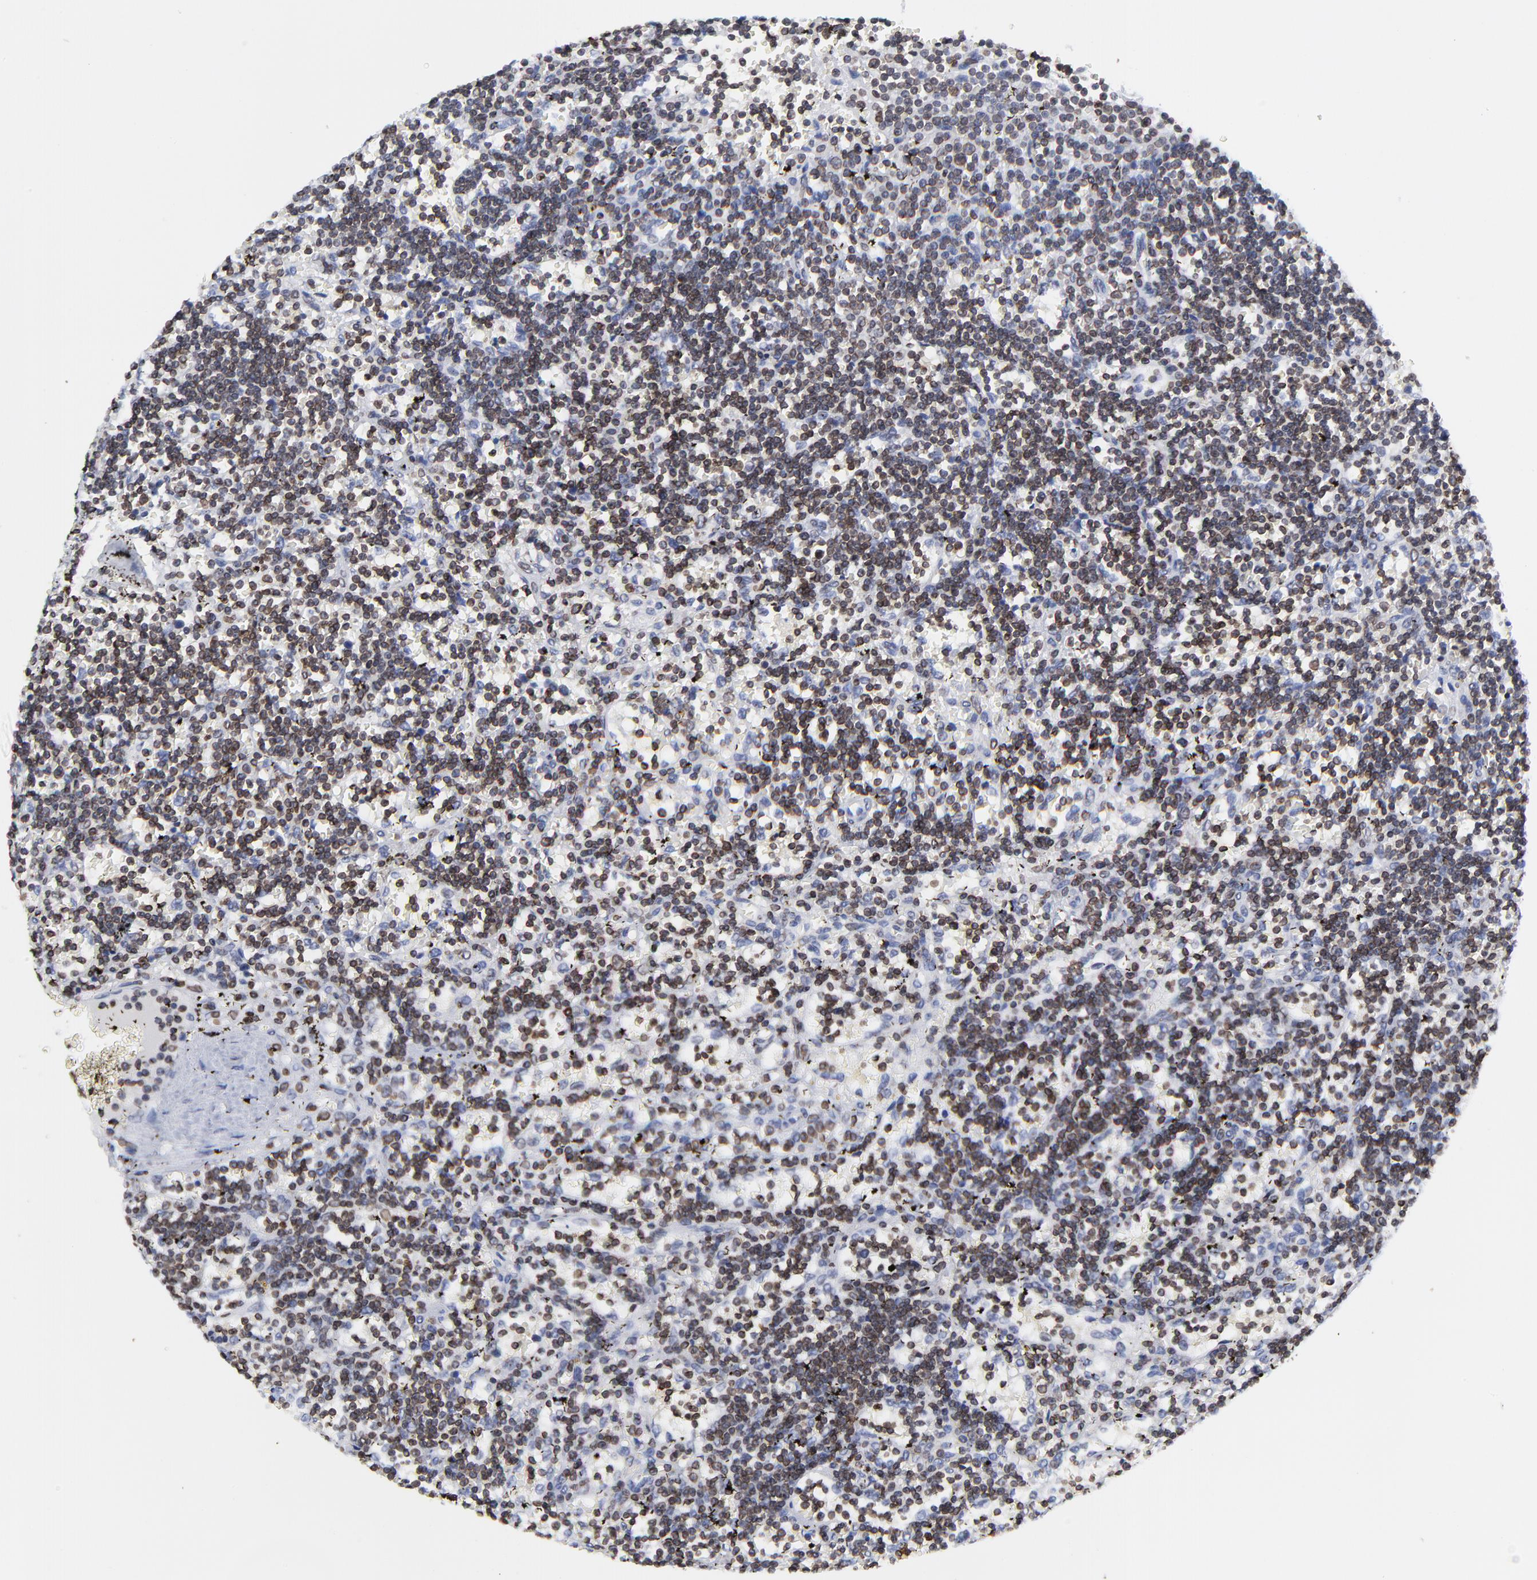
{"staining": {"intensity": "moderate", "quantity": ">75%", "location": "cytoplasmic/membranous,nuclear"}, "tissue": "lymphoma", "cell_type": "Tumor cells", "image_type": "cancer", "snomed": [{"axis": "morphology", "description": "Malignant lymphoma, non-Hodgkin's type, Low grade"}, {"axis": "topography", "description": "Spleen"}], "caption": "Immunohistochemical staining of human low-grade malignant lymphoma, non-Hodgkin's type reveals medium levels of moderate cytoplasmic/membranous and nuclear protein staining in about >75% of tumor cells. The protein is shown in brown color, while the nuclei are stained blue.", "gene": "THAP7", "patient": {"sex": "male", "age": 60}}